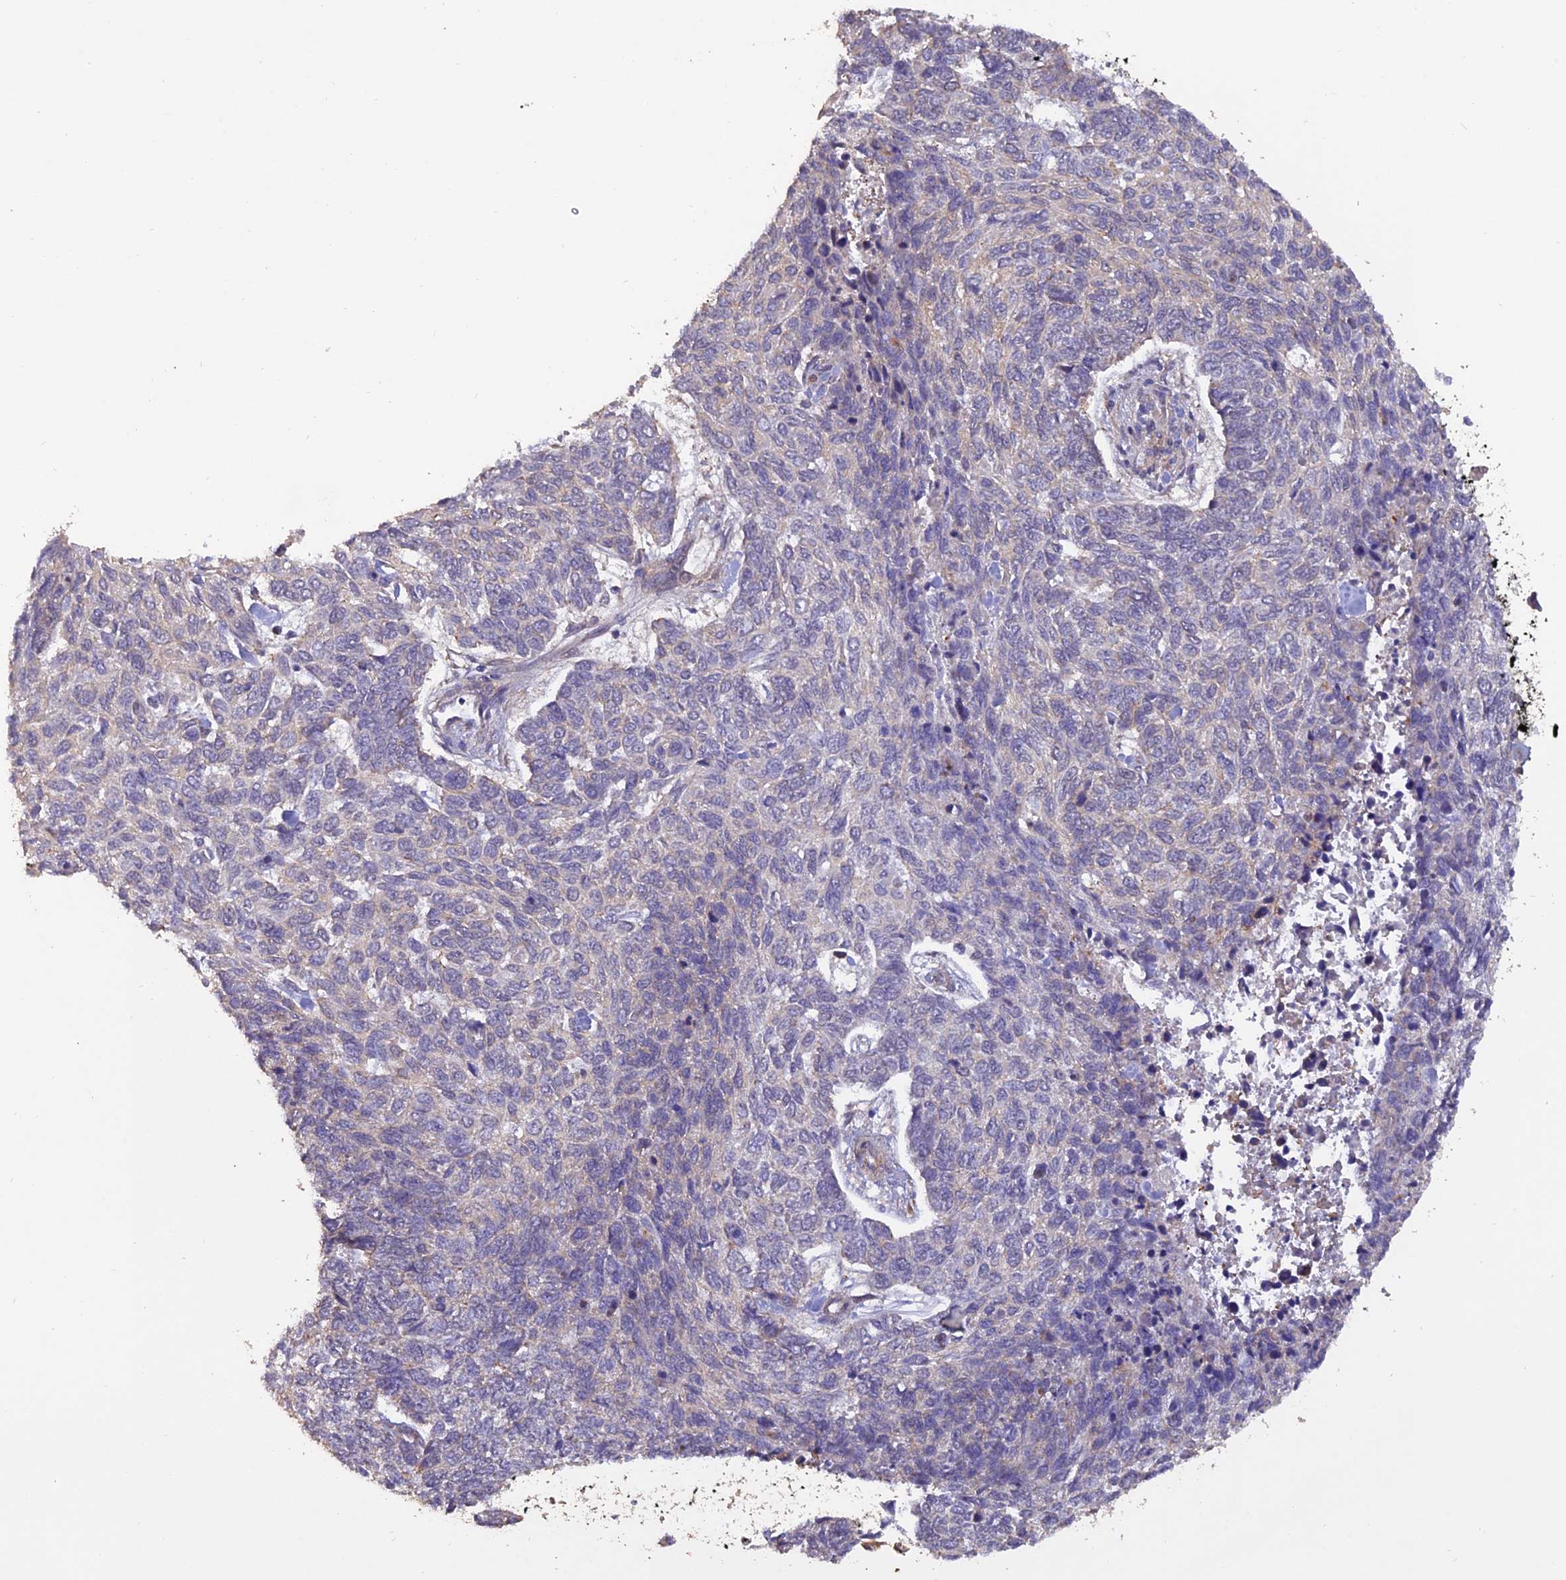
{"staining": {"intensity": "negative", "quantity": "none", "location": "none"}, "tissue": "skin cancer", "cell_type": "Tumor cells", "image_type": "cancer", "snomed": [{"axis": "morphology", "description": "Basal cell carcinoma"}, {"axis": "topography", "description": "Skin"}], "caption": "Protein analysis of skin cancer reveals no significant staining in tumor cells. The staining is performed using DAB brown chromogen with nuclei counter-stained in using hematoxylin.", "gene": "PAGR1", "patient": {"sex": "female", "age": 65}}